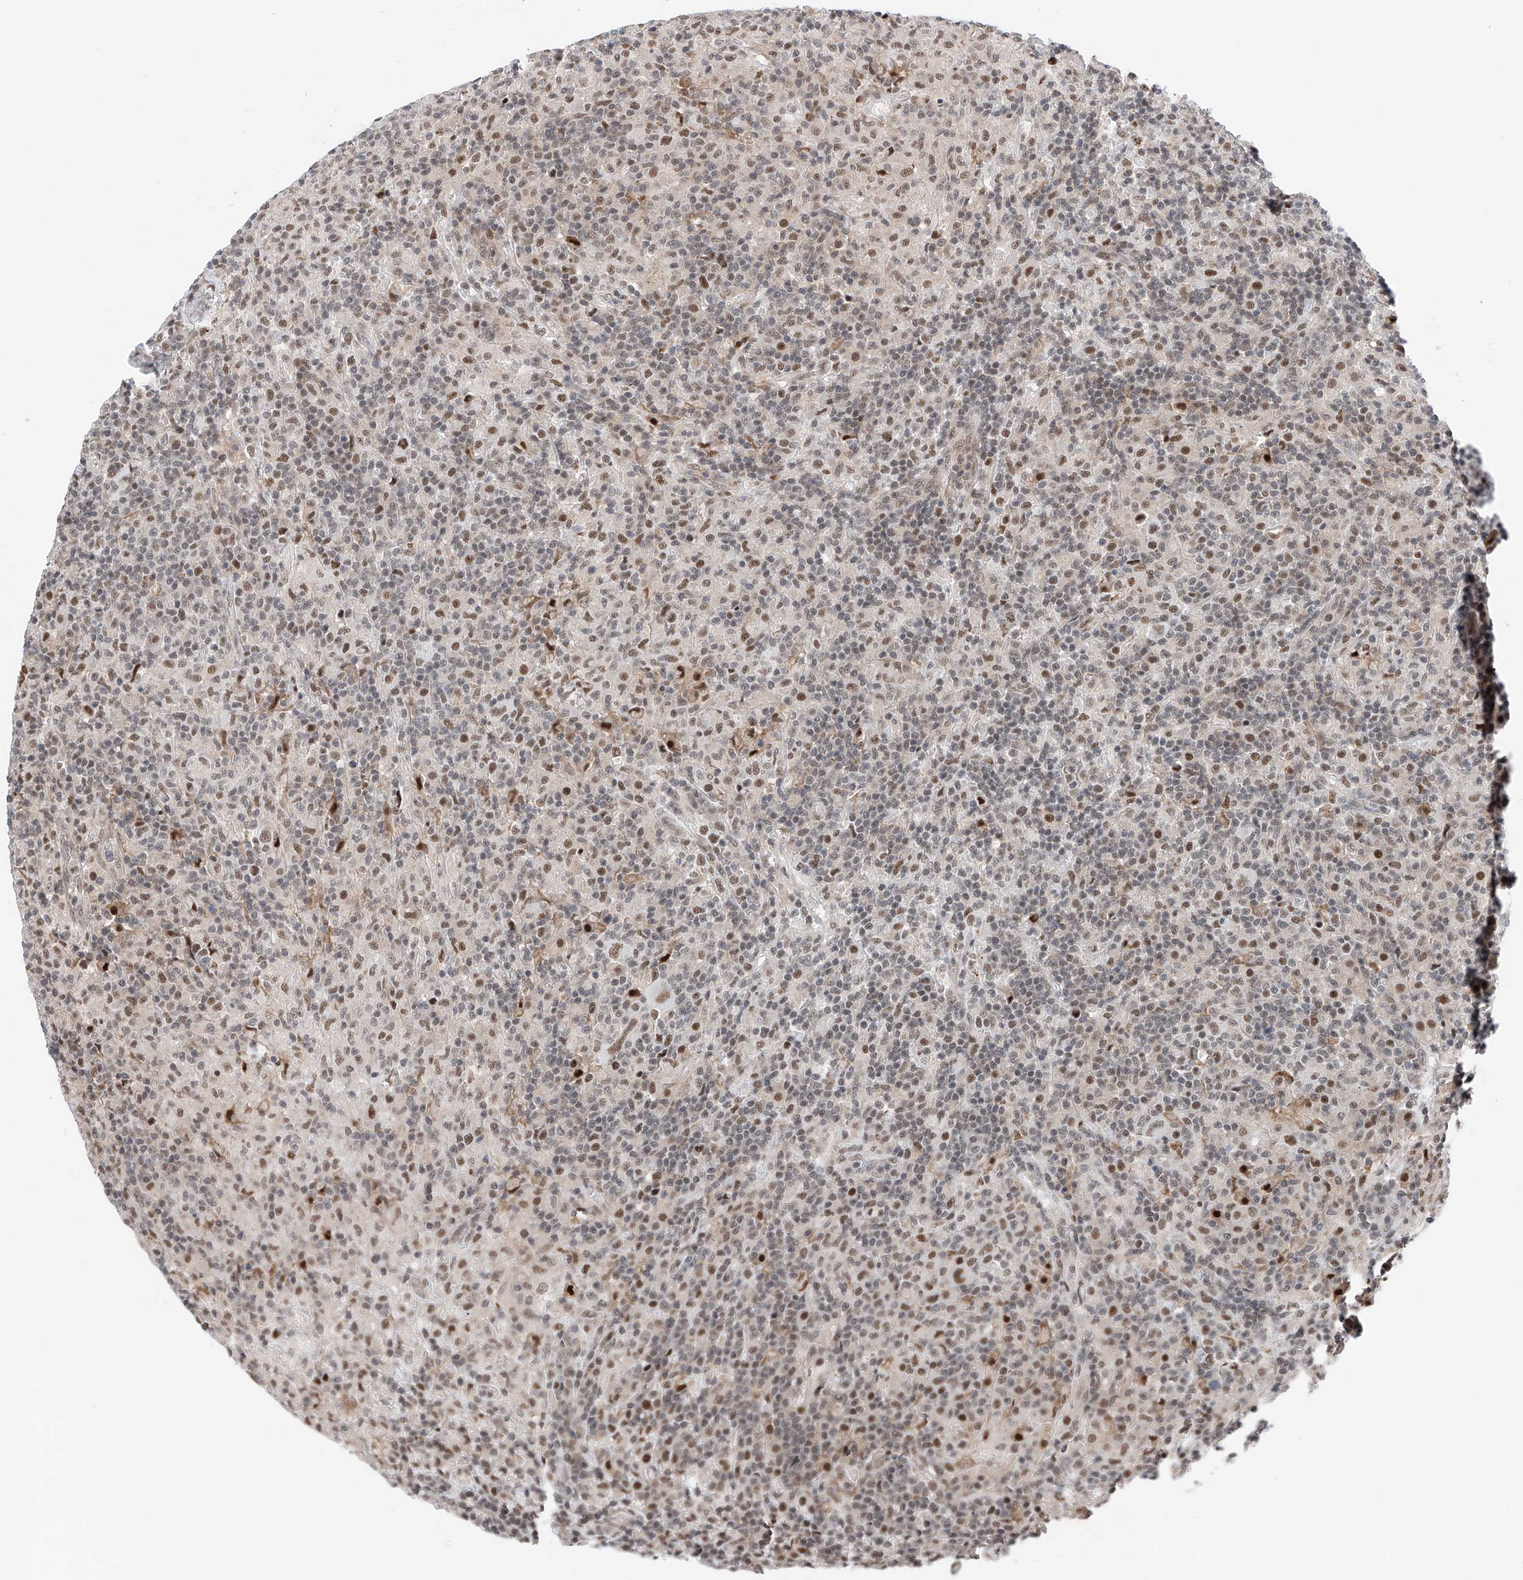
{"staining": {"intensity": "moderate", "quantity": ">75%", "location": "nuclear"}, "tissue": "lymphoma", "cell_type": "Tumor cells", "image_type": "cancer", "snomed": [{"axis": "morphology", "description": "Hodgkin's disease, NOS"}, {"axis": "topography", "description": "Lymph node"}], "caption": "A histopathology image showing moderate nuclear positivity in approximately >75% of tumor cells in lymphoma, as visualized by brown immunohistochemical staining.", "gene": "SNRNP200", "patient": {"sex": "male", "age": 70}}